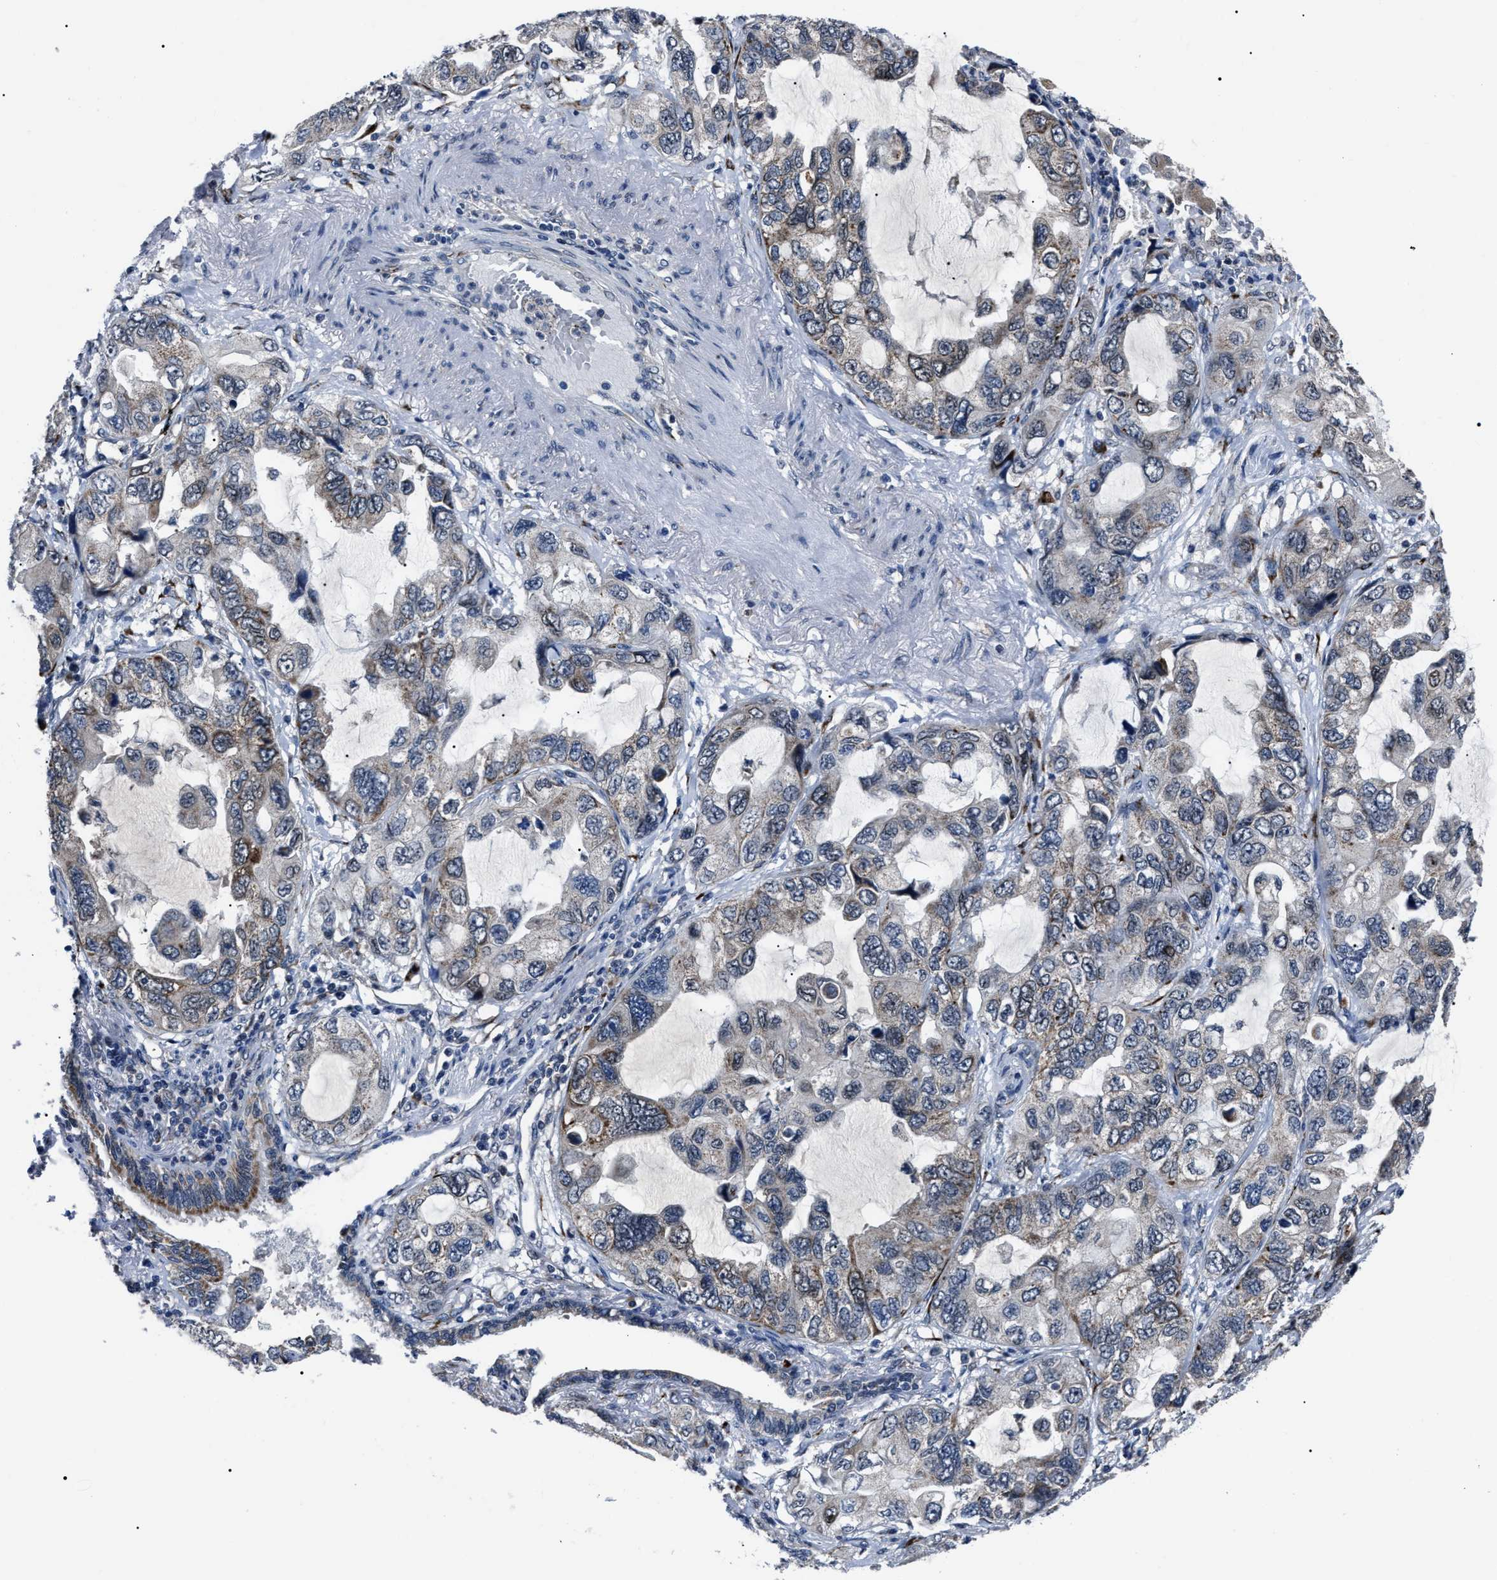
{"staining": {"intensity": "moderate", "quantity": "25%-75%", "location": "cytoplasmic/membranous"}, "tissue": "lung cancer", "cell_type": "Tumor cells", "image_type": "cancer", "snomed": [{"axis": "morphology", "description": "Squamous cell carcinoma, NOS"}, {"axis": "topography", "description": "Lung"}], "caption": "This histopathology image displays immunohistochemistry staining of lung cancer (squamous cell carcinoma), with medium moderate cytoplasmic/membranous expression in approximately 25%-75% of tumor cells.", "gene": "LRRC14", "patient": {"sex": "female", "age": 73}}